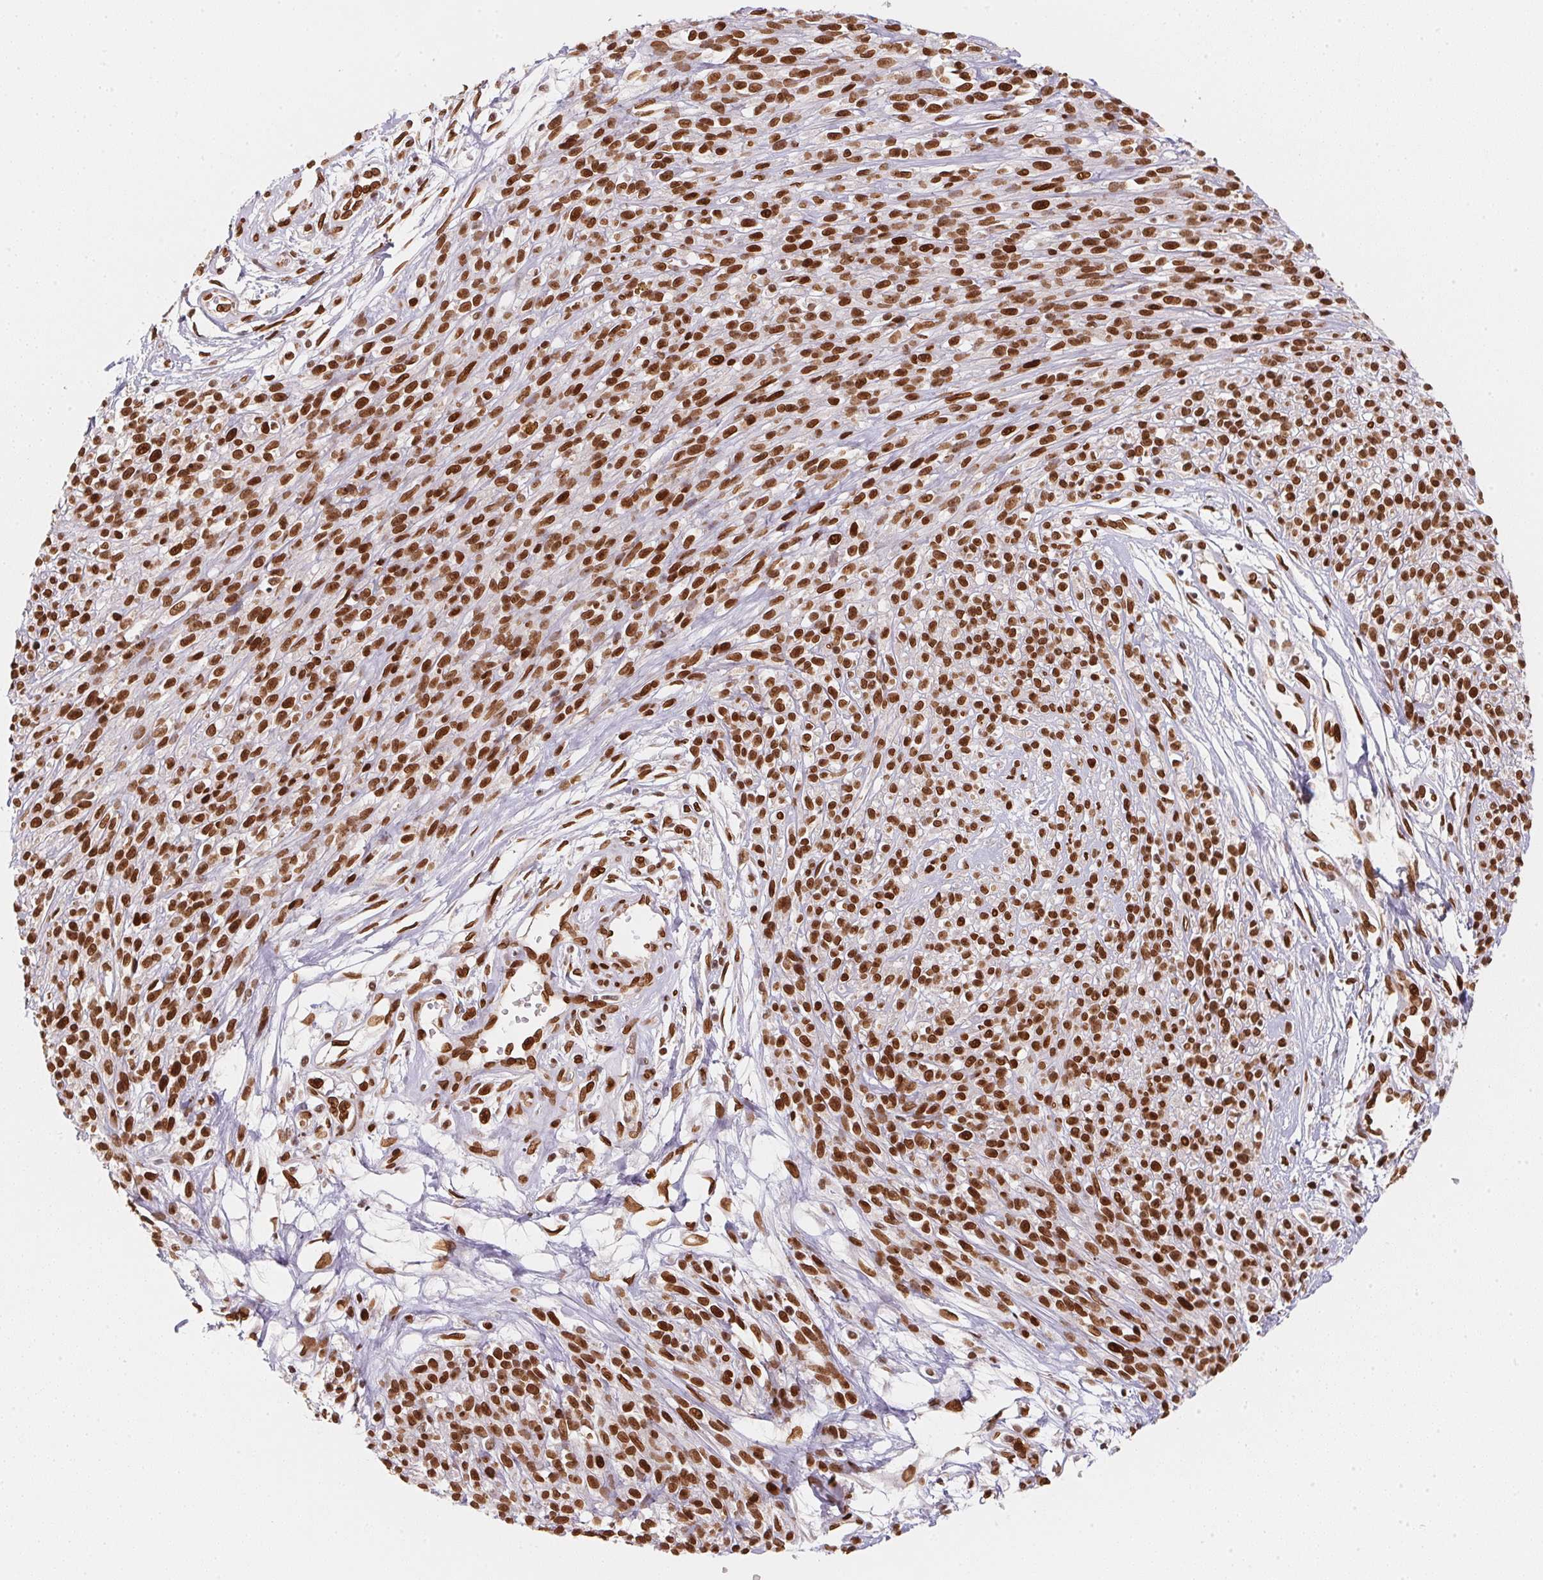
{"staining": {"intensity": "strong", "quantity": ">75%", "location": "nuclear"}, "tissue": "melanoma", "cell_type": "Tumor cells", "image_type": "cancer", "snomed": [{"axis": "morphology", "description": "Malignant melanoma, NOS"}, {"axis": "topography", "description": "Skin"}, {"axis": "topography", "description": "Skin of trunk"}], "caption": "A brown stain highlights strong nuclear expression of a protein in melanoma tumor cells.", "gene": "SAP30BP", "patient": {"sex": "male", "age": 74}}